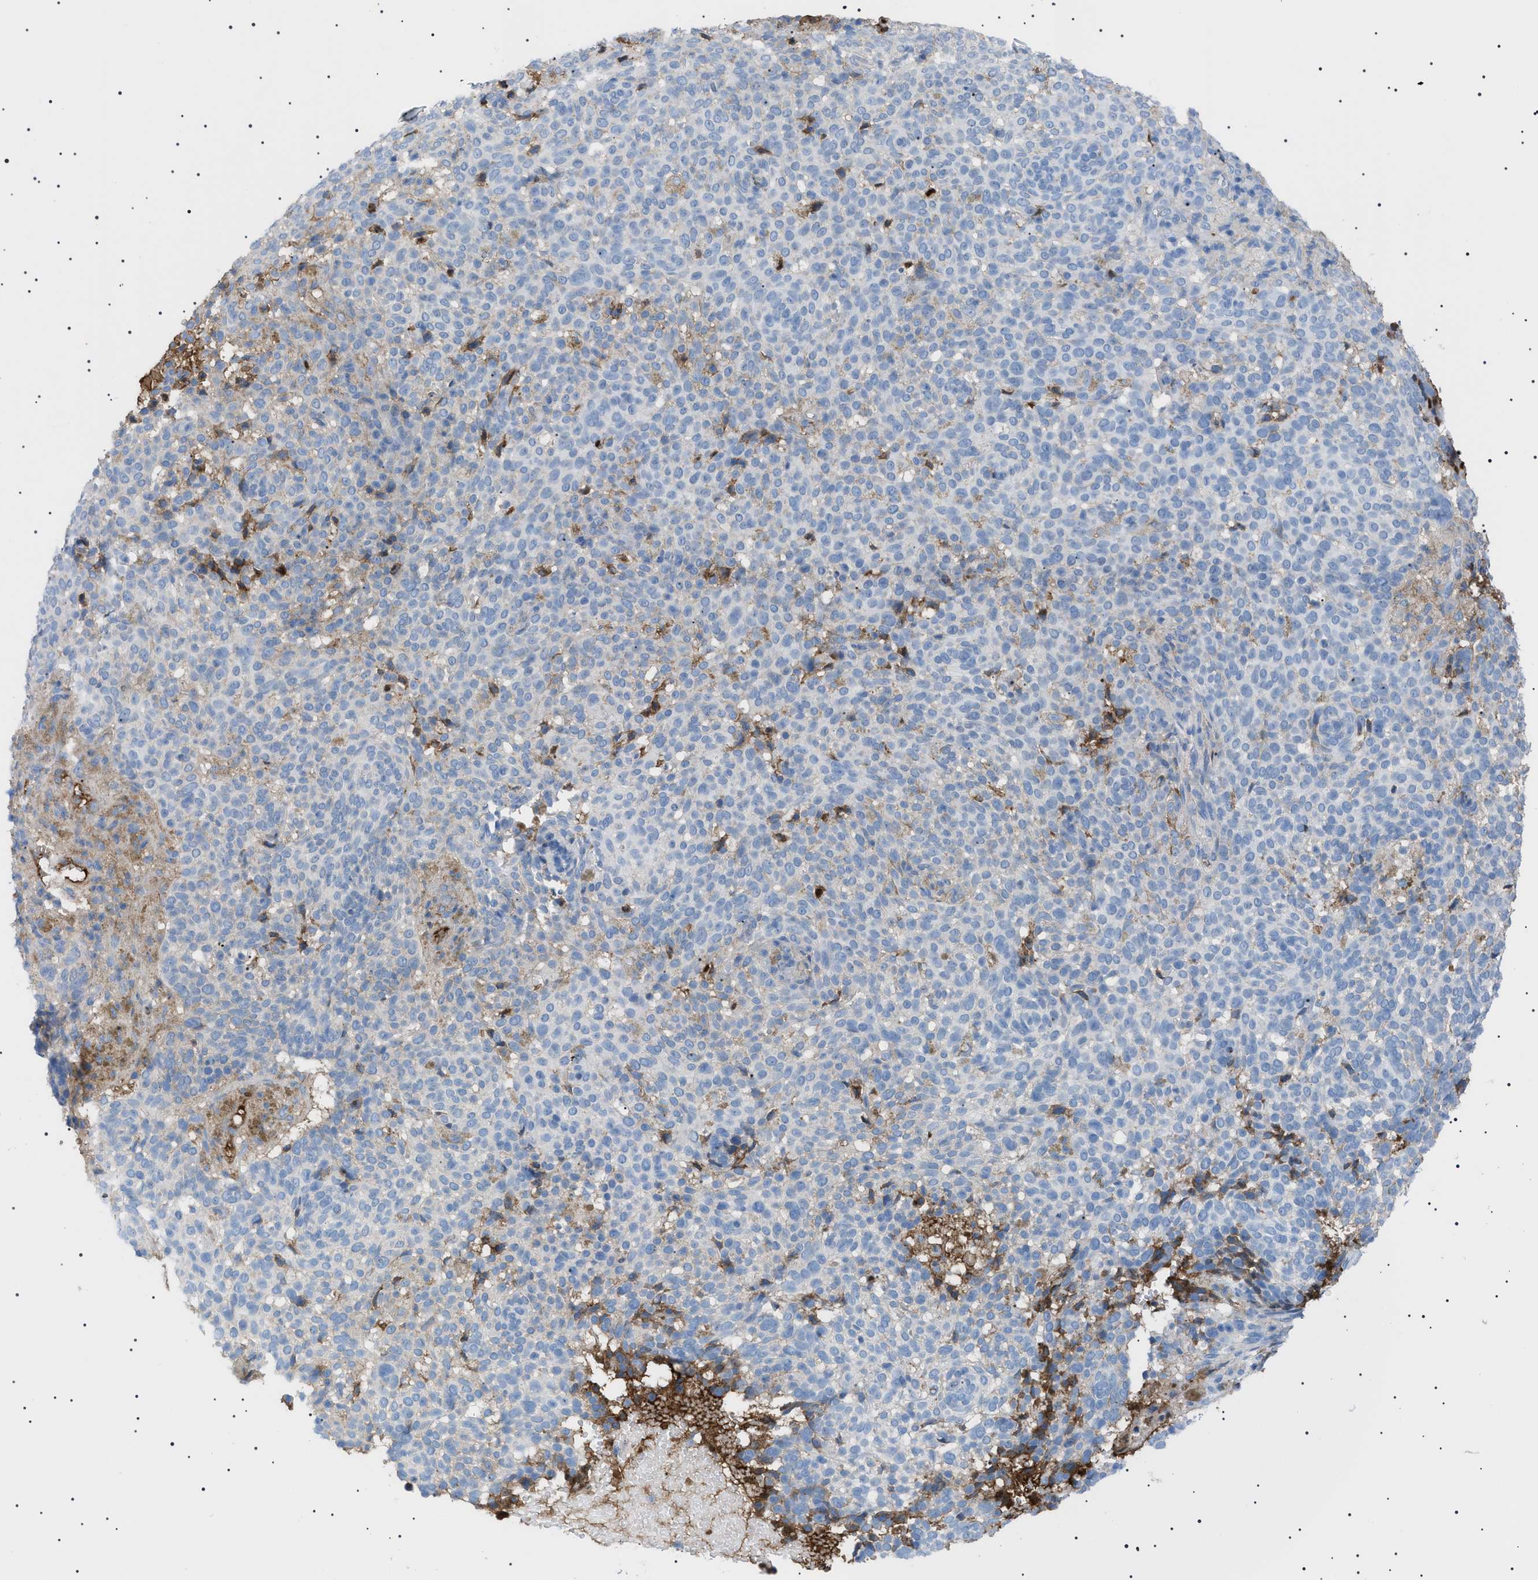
{"staining": {"intensity": "weak", "quantity": "25%-75%", "location": "cytoplasmic/membranous"}, "tissue": "skin cancer", "cell_type": "Tumor cells", "image_type": "cancer", "snomed": [{"axis": "morphology", "description": "Basal cell carcinoma"}, {"axis": "topography", "description": "Skin"}], "caption": "Immunohistochemical staining of human basal cell carcinoma (skin) shows weak cytoplasmic/membranous protein positivity in about 25%-75% of tumor cells.", "gene": "LPA", "patient": {"sex": "male", "age": 85}}